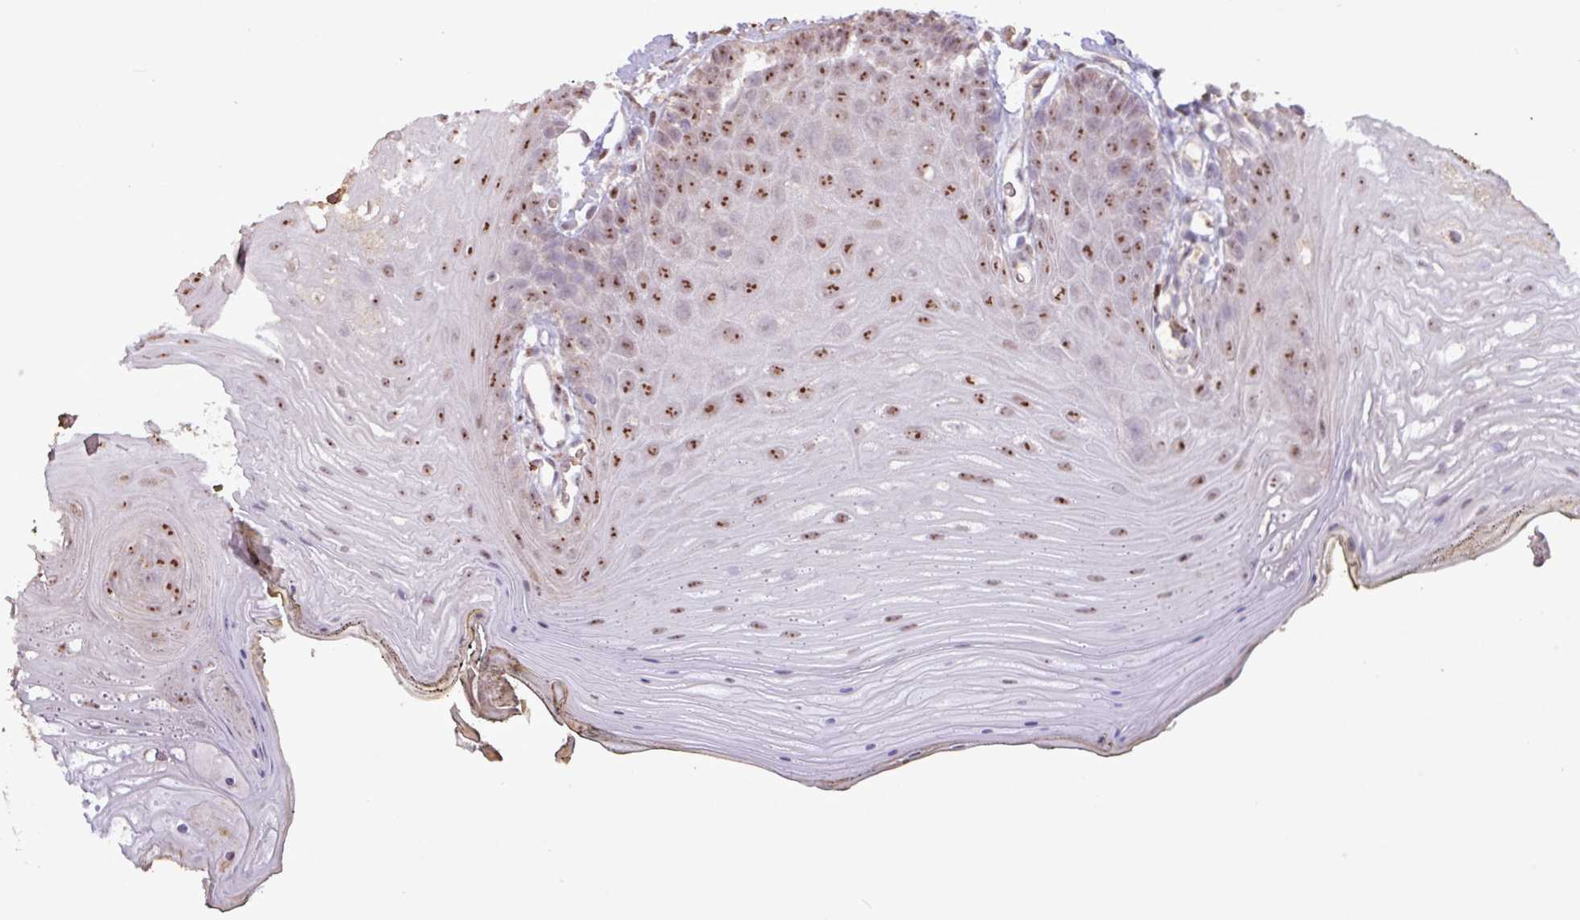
{"staining": {"intensity": "moderate", "quantity": ">75%", "location": "nuclear"}, "tissue": "oral mucosa", "cell_type": "Squamous epithelial cells", "image_type": "normal", "snomed": [{"axis": "morphology", "description": "Normal tissue, NOS"}, {"axis": "morphology", "description": "Squamous cell carcinoma, NOS"}, {"axis": "topography", "description": "Oral tissue"}, {"axis": "topography", "description": "Head-Neck"}], "caption": "Protein expression analysis of normal human oral mucosa reveals moderate nuclear positivity in approximately >75% of squamous epithelial cells. The protein of interest is shown in brown color, while the nuclei are stained blue.", "gene": "L3MBTL3", "patient": {"sex": "female", "age": 81}}